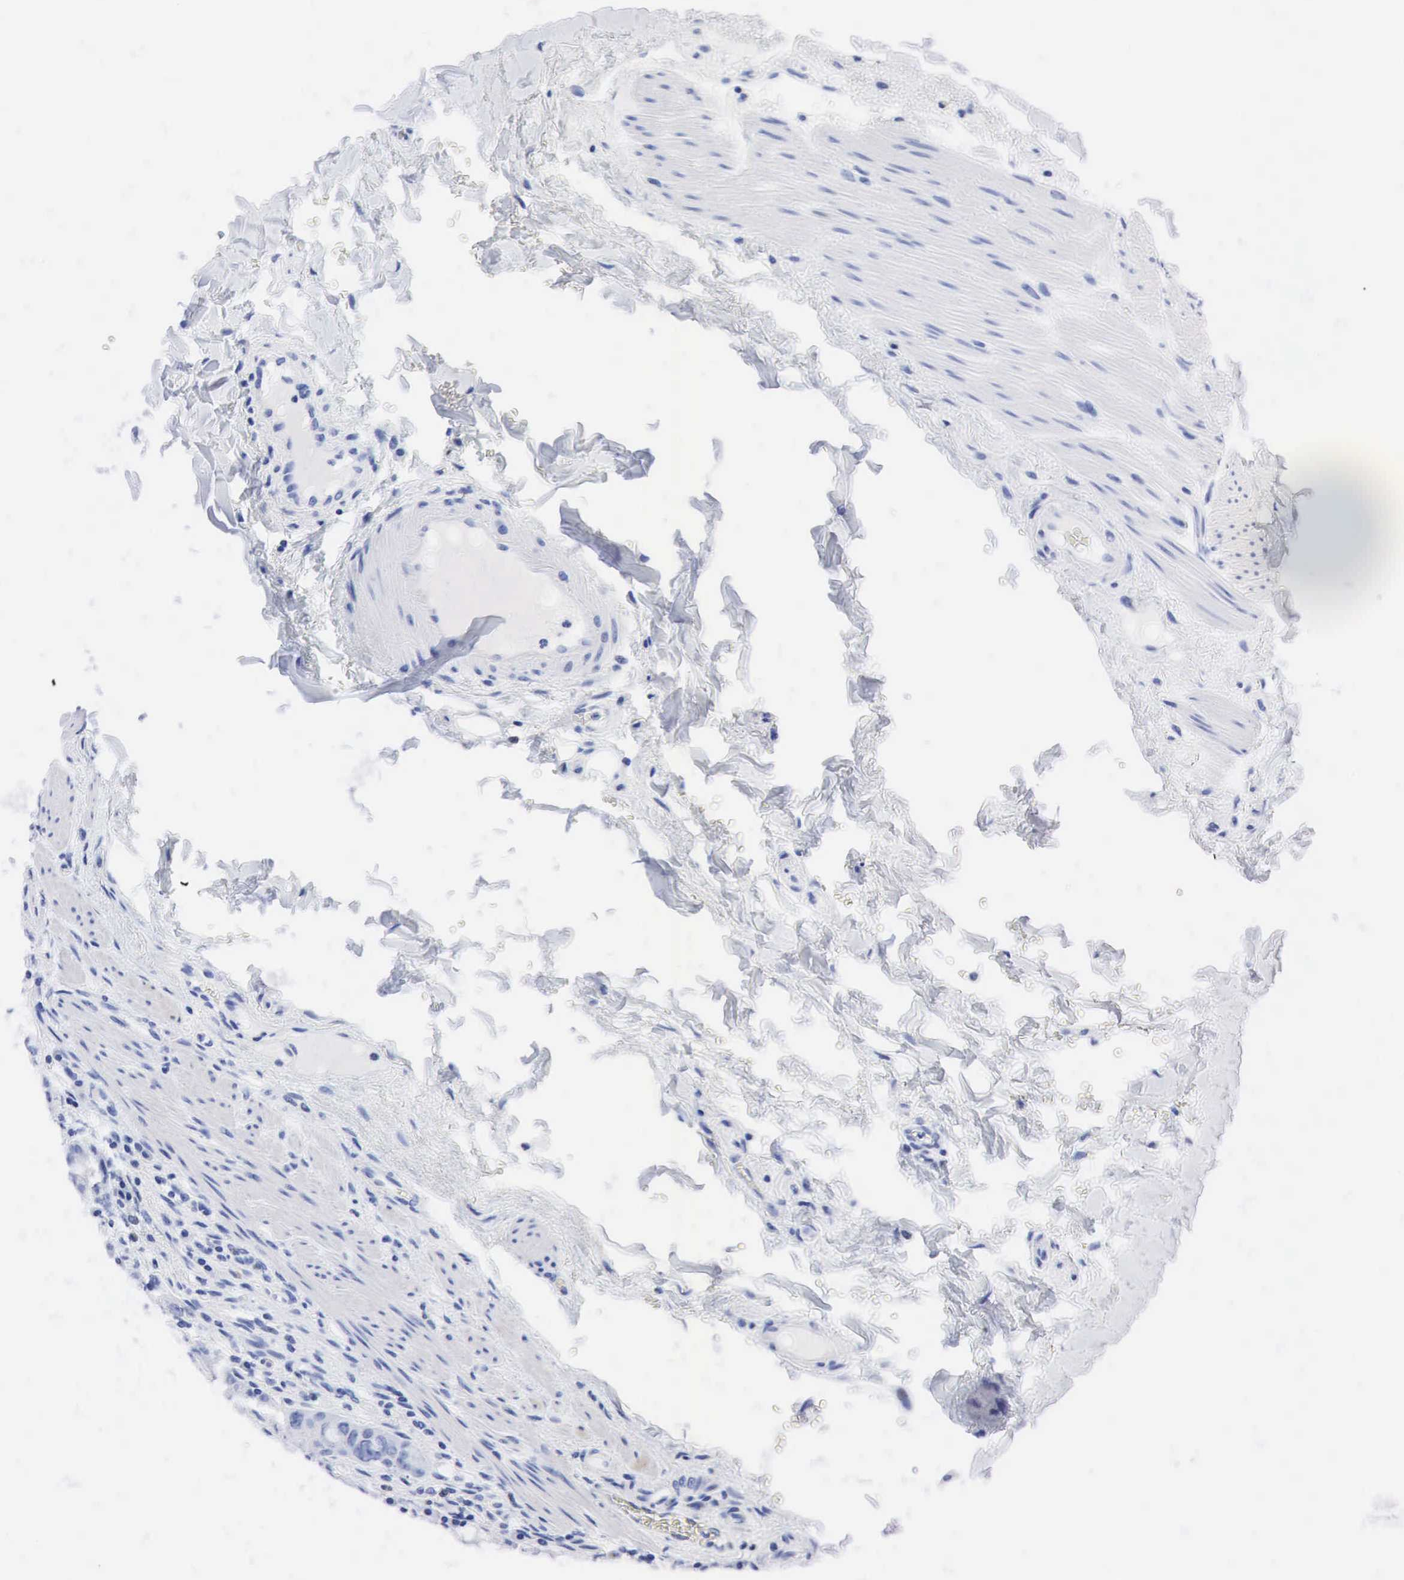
{"staining": {"intensity": "negative", "quantity": "none", "location": "none"}, "tissue": "rectum", "cell_type": "Glandular cells", "image_type": "normal", "snomed": [{"axis": "morphology", "description": "Normal tissue, NOS"}, {"axis": "topography", "description": "Rectum"}], "caption": "This micrograph is of unremarkable rectum stained with immunohistochemistry (IHC) to label a protein in brown with the nuclei are counter-stained blue. There is no positivity in glandular cells. (Stains: DAB (3,3'-diaminobenzidine) immunohistochemistry (IHC) with hematoxylin counter stain, Microscopy: brightfield microscopy at high magnification).", "gene": "PTH", "patient": {"sex": "female", "age": 60}}